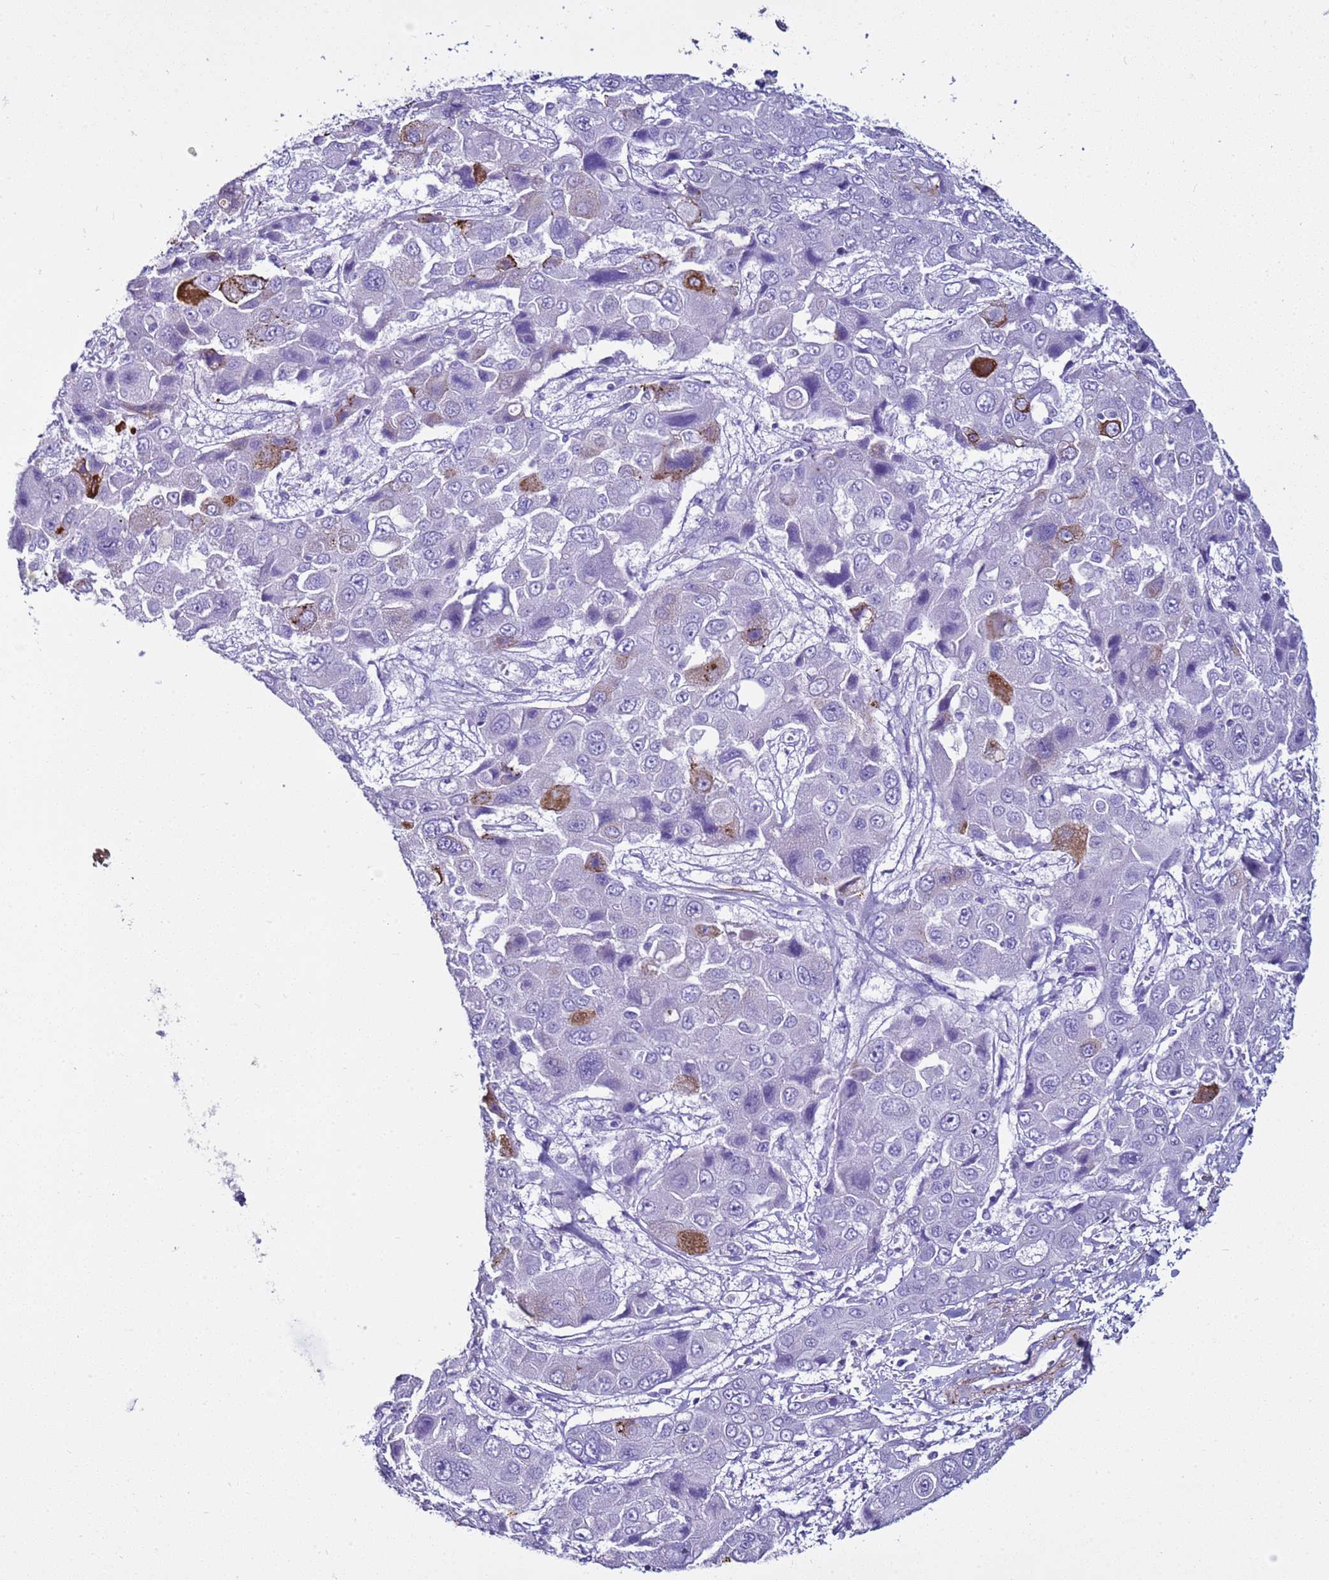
{"staining": {"intensity": "strong", "quantity": "<25%", "location": "cytoplasmic/membranous"}, "tissue": "liver cancer", "cell_type": "Tumor cells", "image_type": "cancer", "snomed": [{"axis": "morphology", "description": "Cholangiocarcinoma"}, {"axis": "topography", "description": "Liver"}], "caption": "Immunohistochemistry of liver cancer (cholangiocarcinoma) reveals medium levels of strong cytoplasmic/membranous staining in about <25% of tumor cells.", "gene": "LCMT1", "patient": {"sex": "male", "age": 67}}